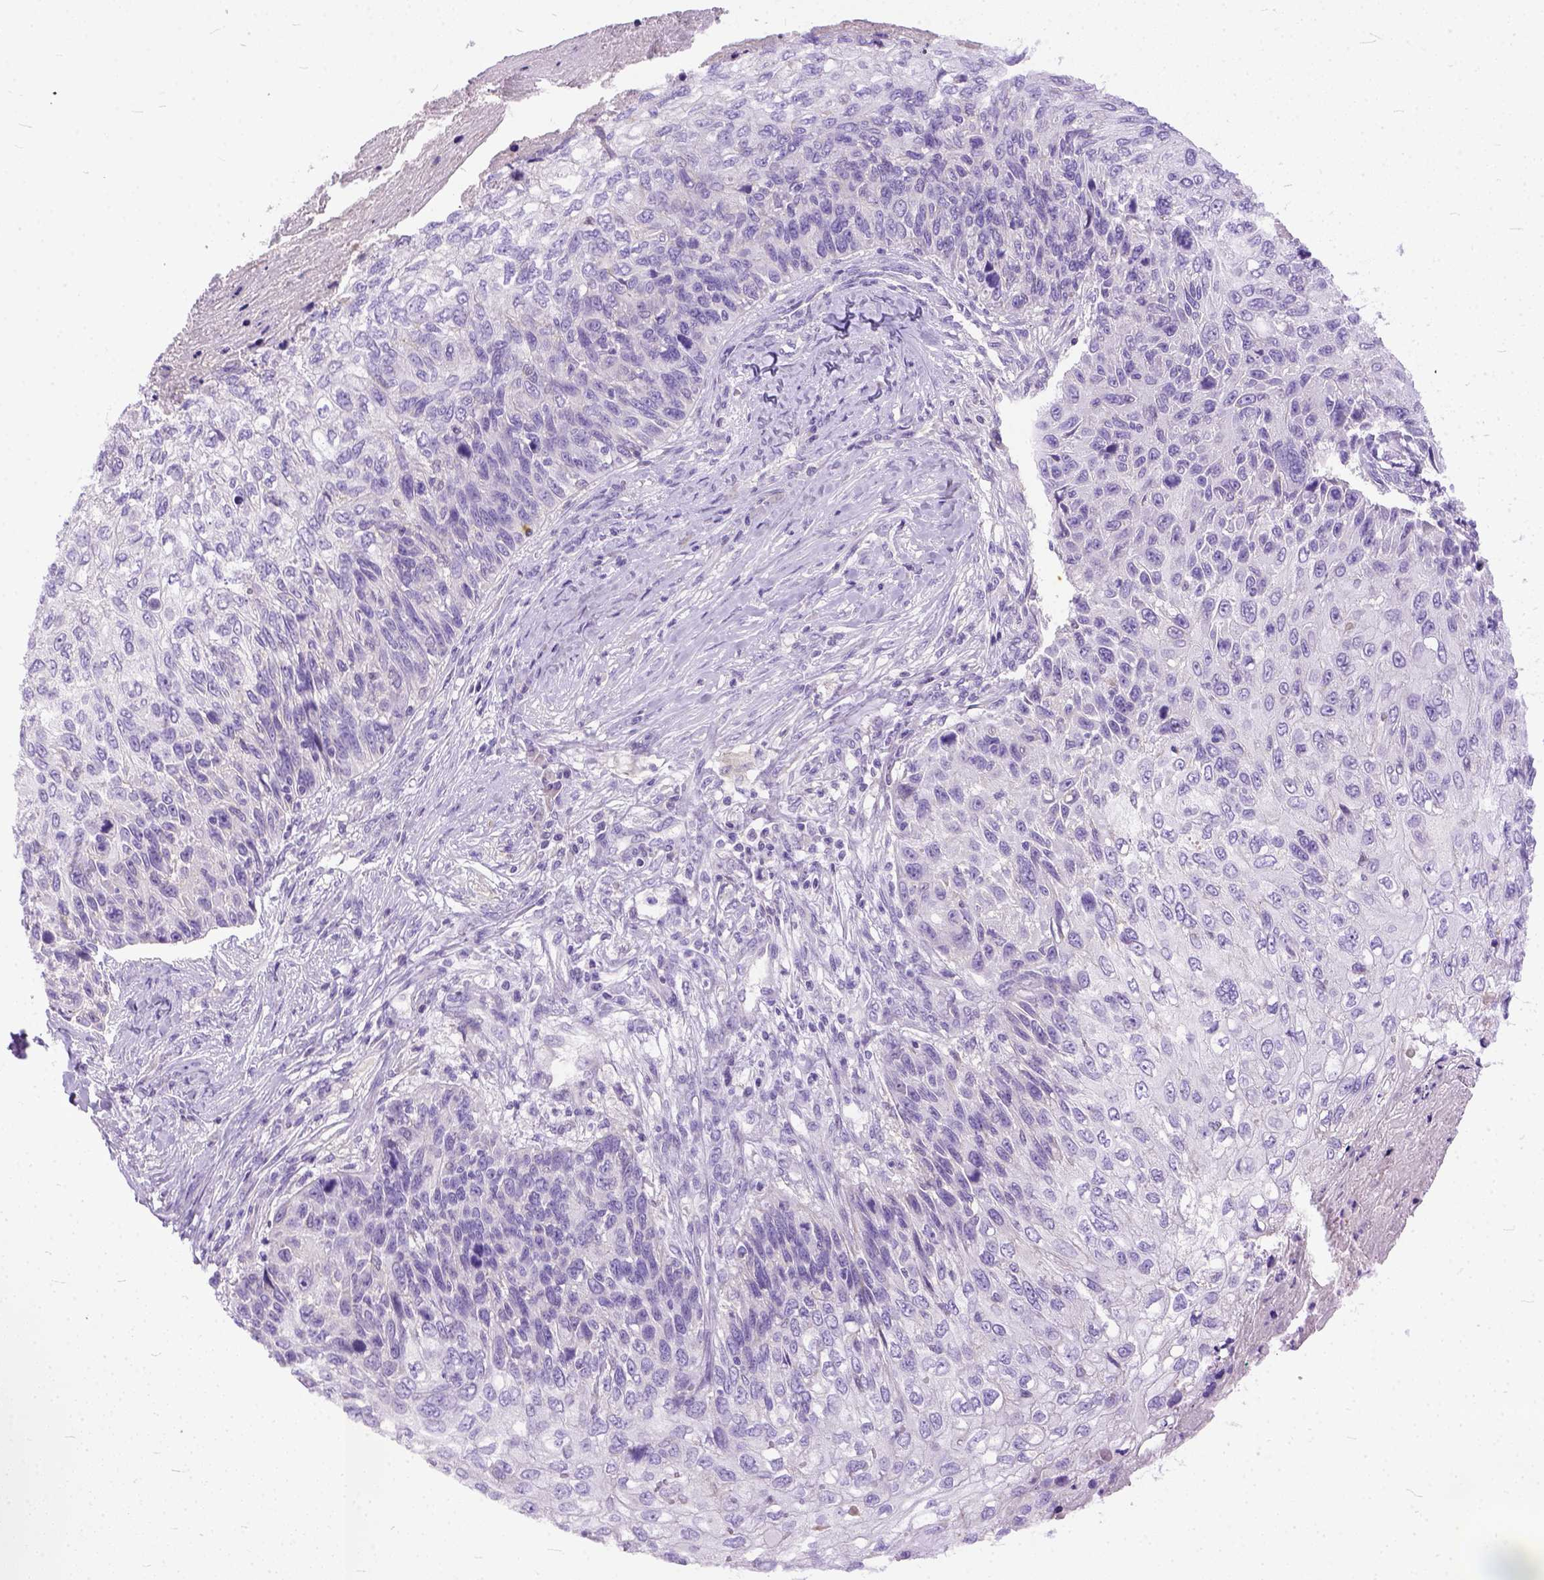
{"staining": {"intensity": "negative", "quantity": "none", "location": "none"}, "tissue": "skin cancer", "cell_type": "Tumor cells", "image_type": "cancer", "snomed": [{"axis": "morphology", "description": "Squamous cell carcinoma, NOS"}, {"axis": "topography", "description": "Skin"}], "caption": "The histopathology image exhibits no significant expression in tumor cells of squamous cell carcinoma (skin).", "gene": "PLK5", "patient": {"sex": "male", "age": 92}}